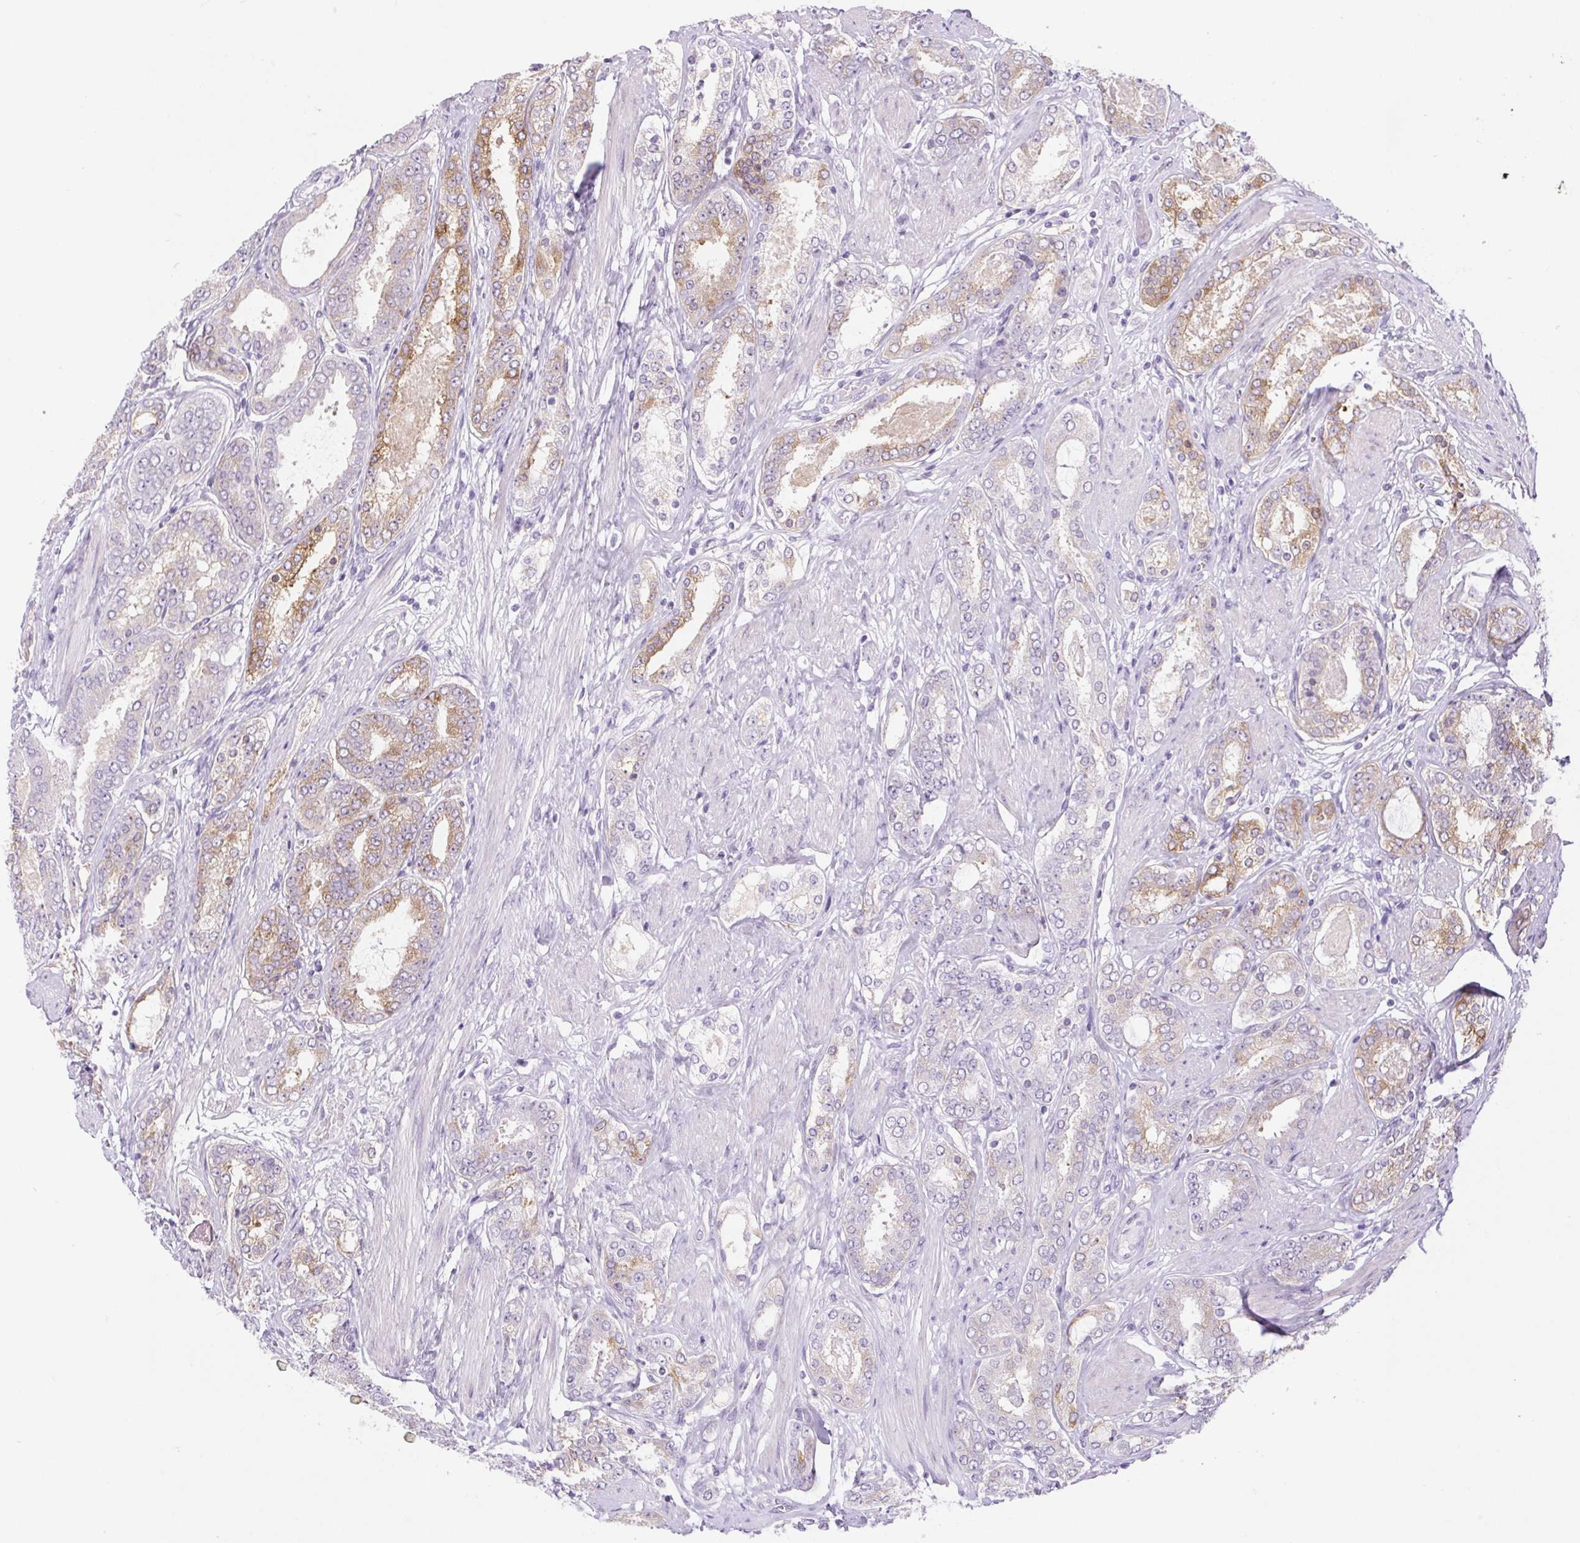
{"staining": {"intensity": "weak", "quantity": "25%-75%", "location": "cytoplasmic/membranous"}, "tissue": "prostate cancer", "cell_type": "Tumor cells", "image_type": "cancer", "snomed": [{"axis": "morphology", "description": "Adenocarcinoma, High grade"}, {"axis": "topography", "description": "Prostate"}], "caption": "This is an image of immunohistochemistry staining of prostate cancer, which shows weak expression in the cytoplasmic/membranous of tumor cells.", "gene": "BCAS1", "patient": {"sex": "male", "age": 63}}